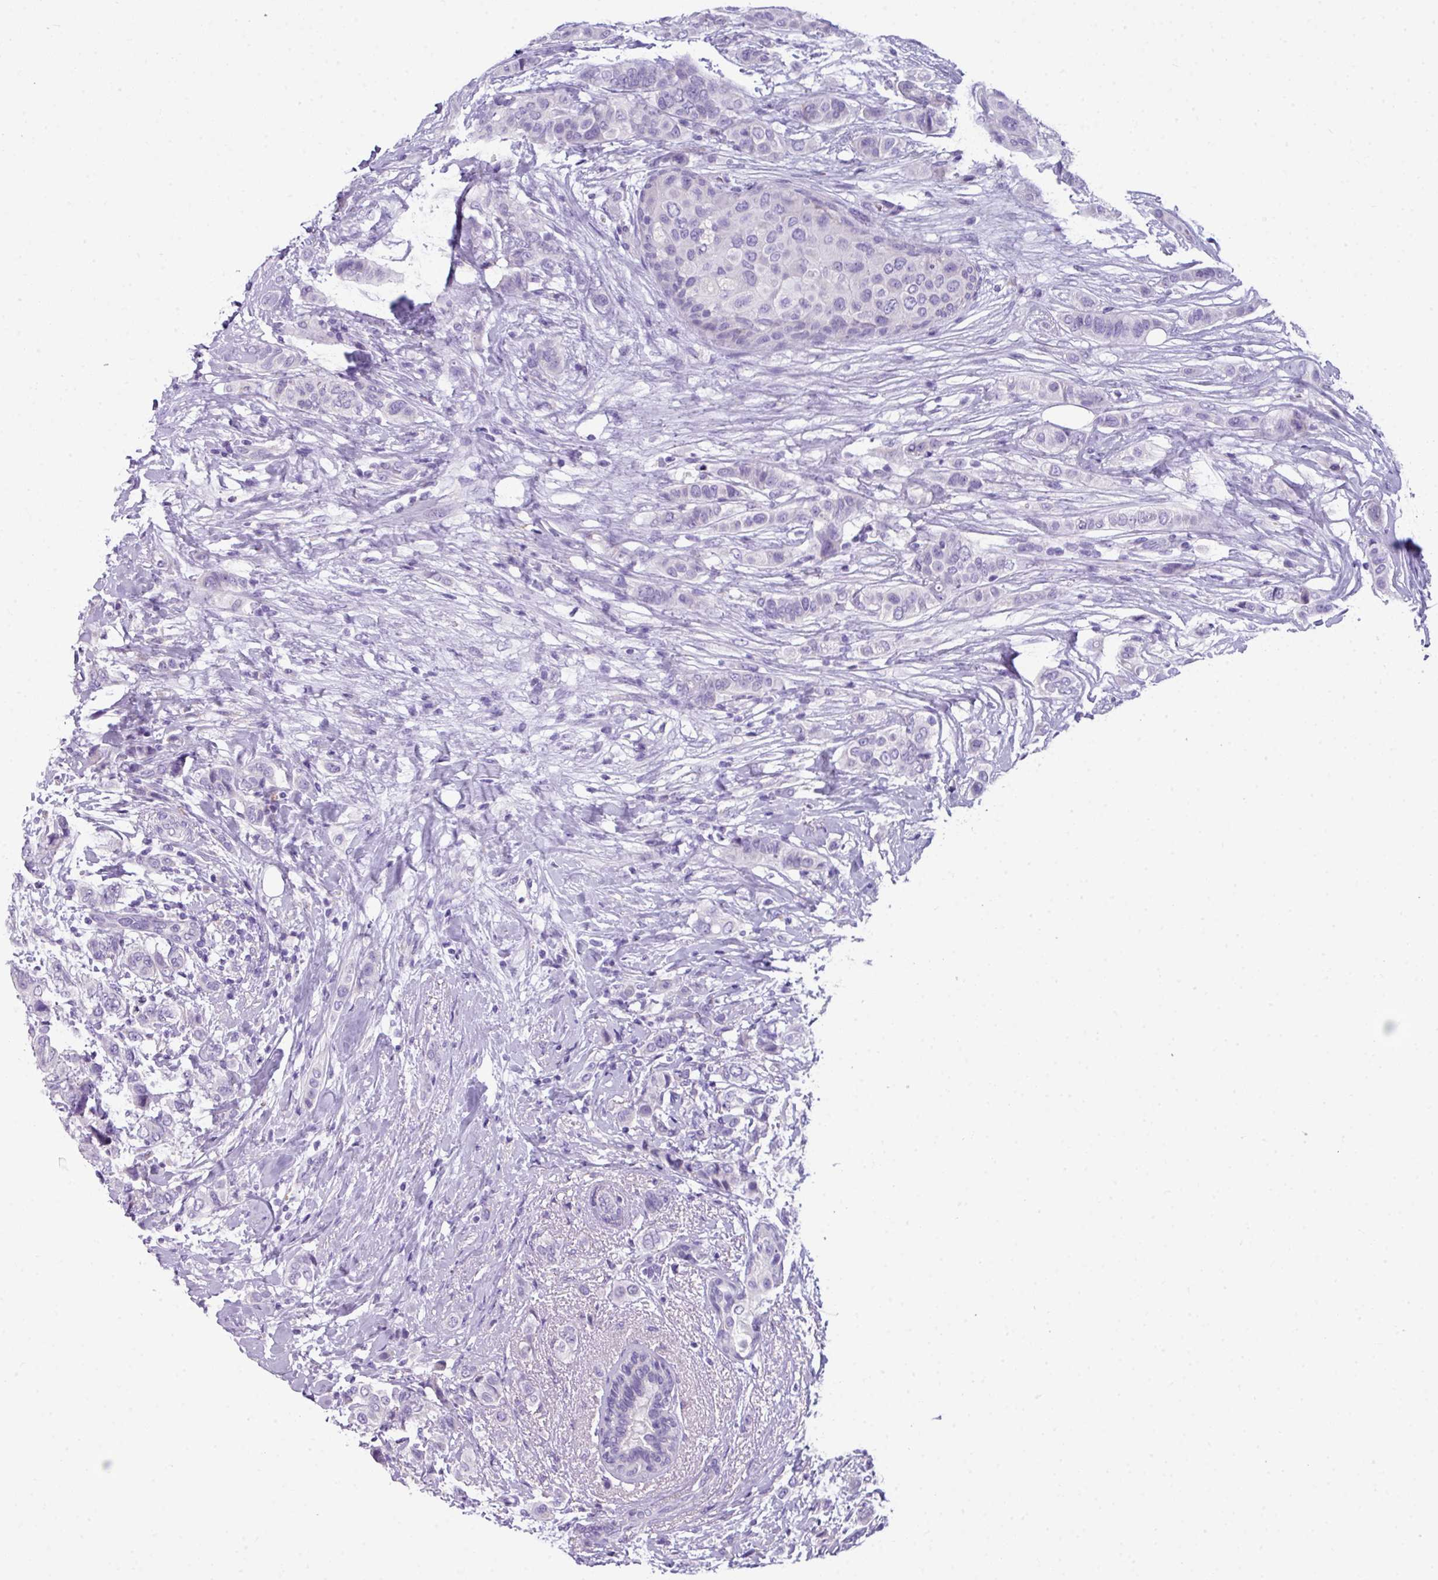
{"staining": {"intensity": "negative", "quantity": "none", "location": "none"}, "tissue": "breast cancer", "cell_type": "Tumor cells", "image_type": "cancer", "snomed": [{"axis": "morphology", "description": "Lobular carcinoma"}, {"axis": "topography", "description": "Breast"}], "caption": "Breast cancer was stained to show a protein in brown. There is no significant expression in tumor cells.", "gene": "ZNF568", "patient": {"sex": "female", "age": 51}}